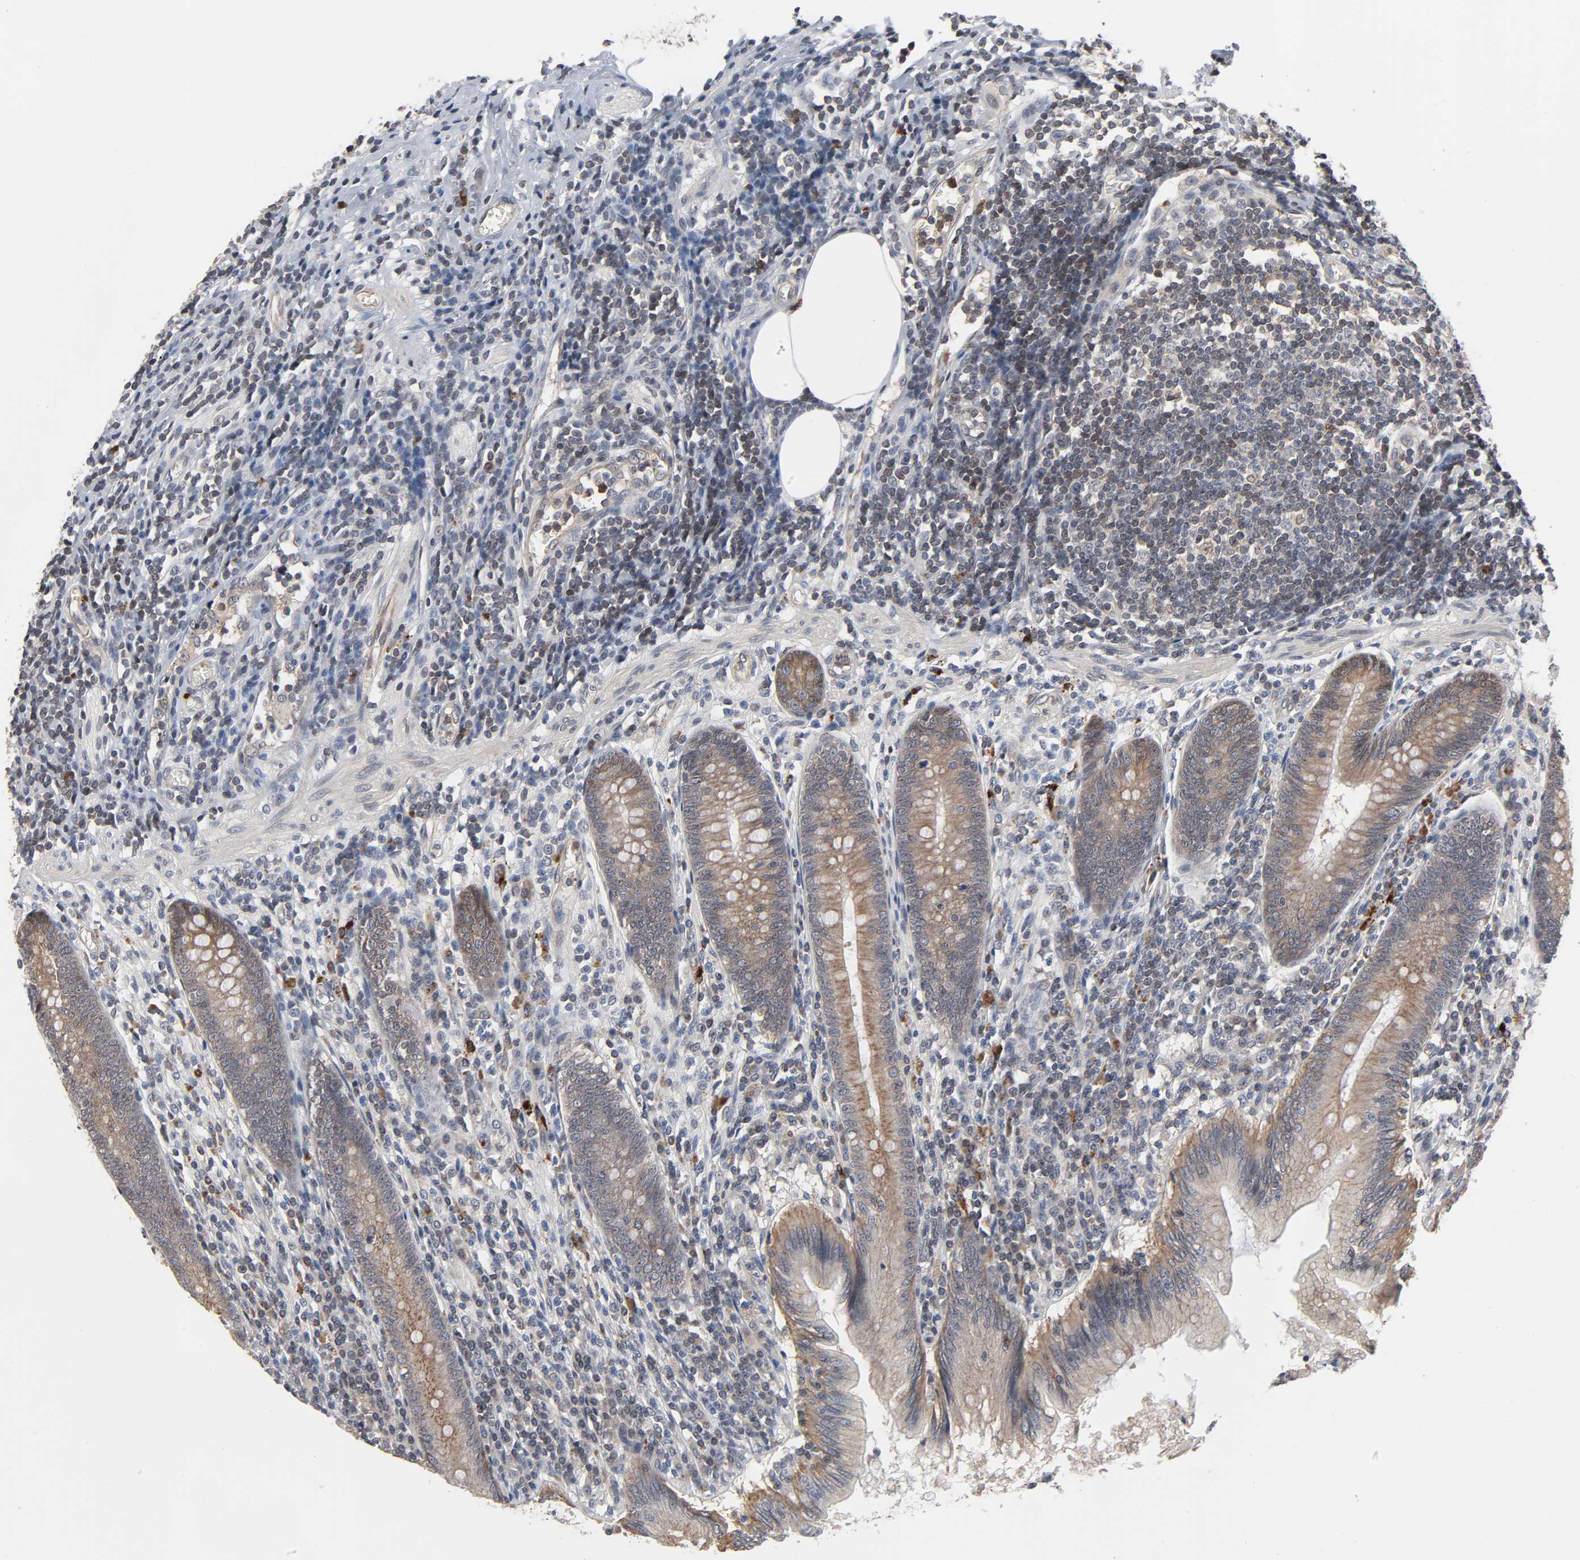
{"staining": {"intensity": "moderate", "quantity": ">75%", "location": "cytoplasmic/membranous"}, "tissue": "appendix", "cell_type": "Glandular cells", "image_type": "normal", "snomed": [{"axis": "morphology", "description": "Normal tissue, NOS"}, {"axis": "morphology", "description": "Inflammation, NOS"}, {"axis": "topography", "description": "Appendix"}], "caption": "IHC (DAB) staining of unremarkable appendix displays moderate cytoplasmic/membranous protein positivity in about >75% of glandular cells. The protein of interest is shown in brown color, while the nuclei are stained blue.", "gene": "CCDC175", "patient": {"sex": "male", "age": 46}}